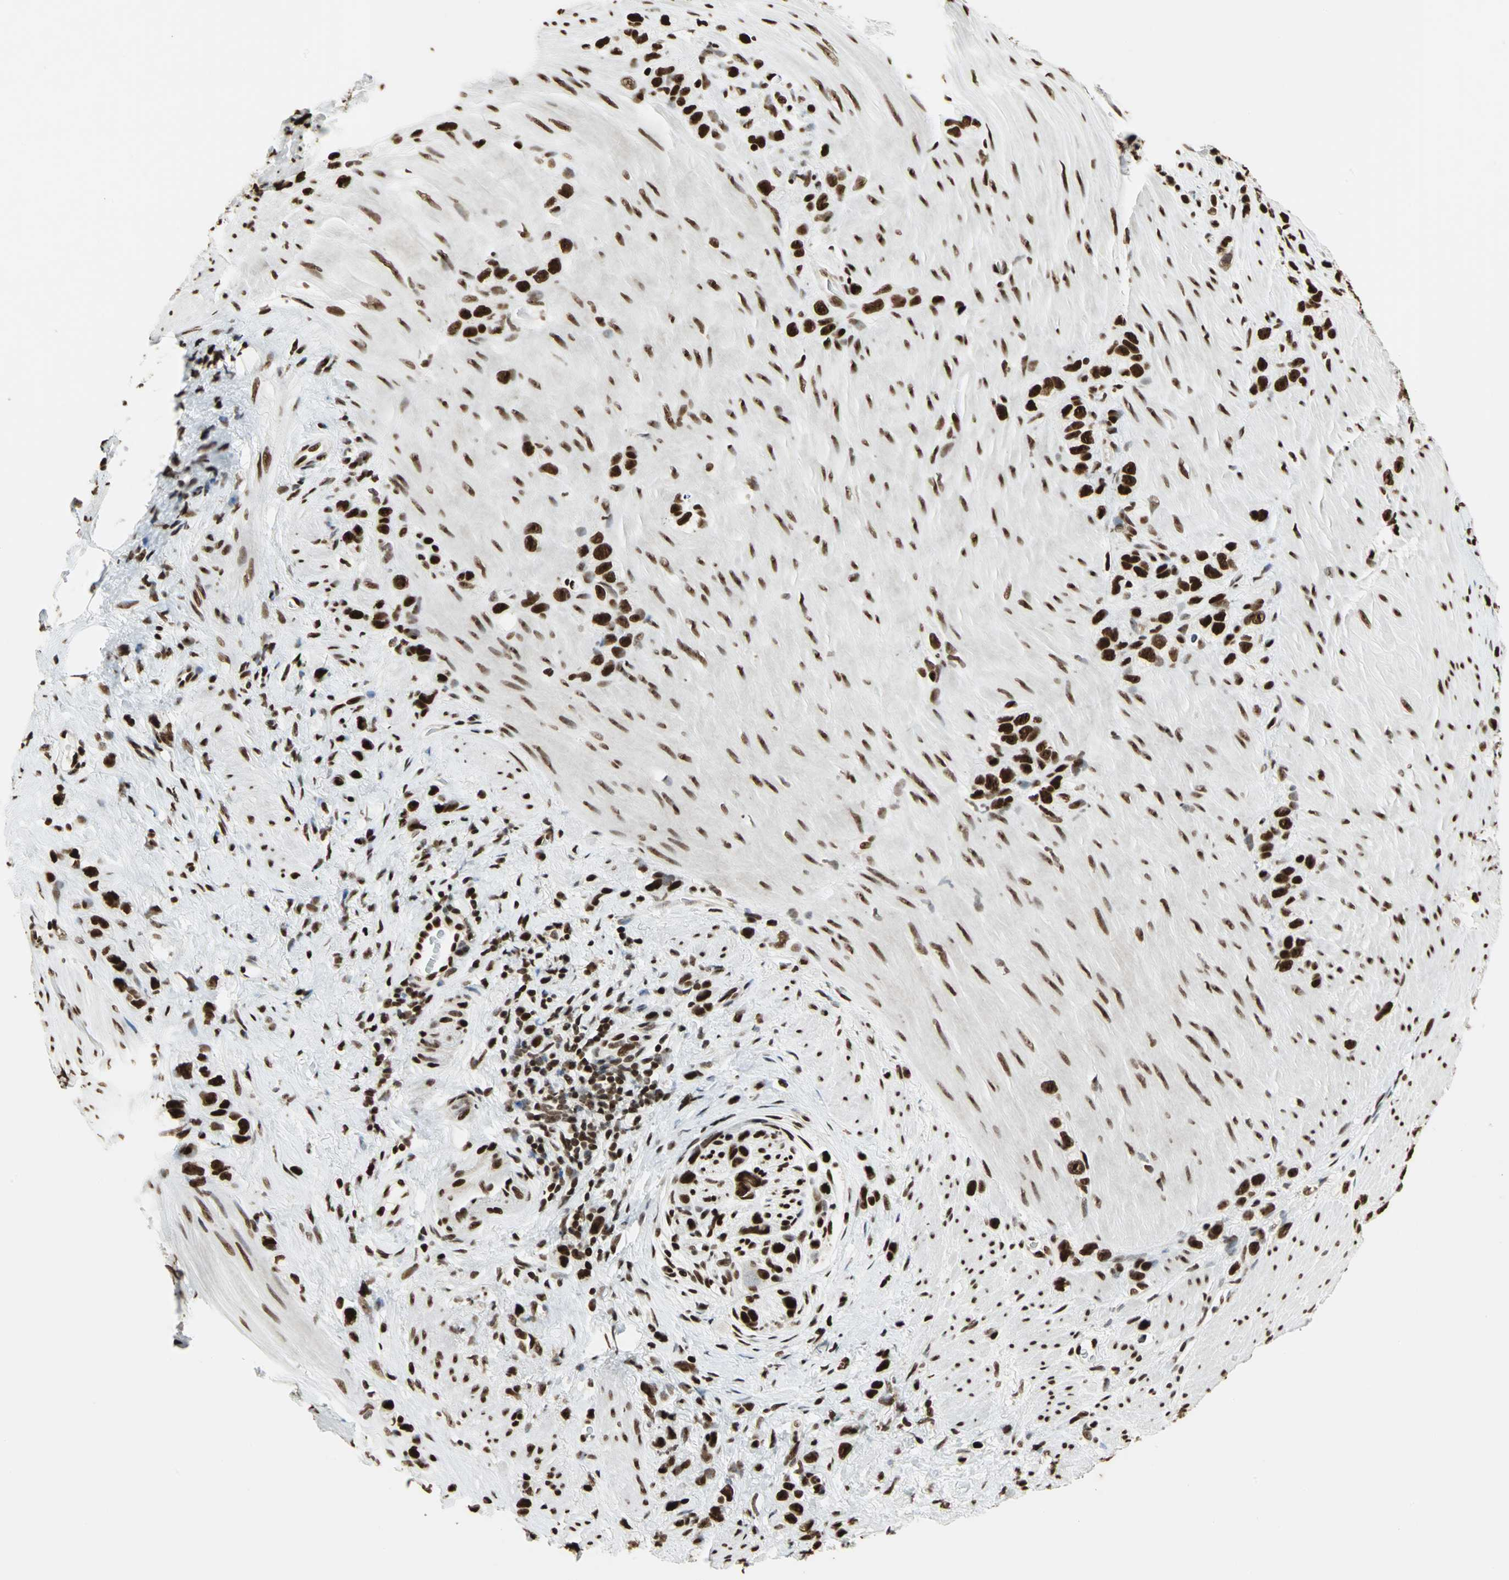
{"staining": {"intensity": "strong", "quantity": ">75%", "location": "nuclear"}, "tissue": "stomach cancer", "cell_type": "Tumor cells", "image_type": "cancer", "snomed": [{"axis": "morphology", "description": "Normal tissue, NOS"}, {"axis": "morphology", "description": "Adenocarcinoma, NOS"}, {"axis": "morphology", "description": "Adenocarcinoma, High grade"}, {"axis": "topography", "description": "Stomach, upper"}, {"axis": "topography", "description": "Stomach"}], "caption": "There is high levels of strong nuclear staining in tumor cells of stomach cancer, as demonstrated by immunohistochemical staining (brown color).", "gene": "HMGB1", "patient": {"sex": "female", "age": 65}}